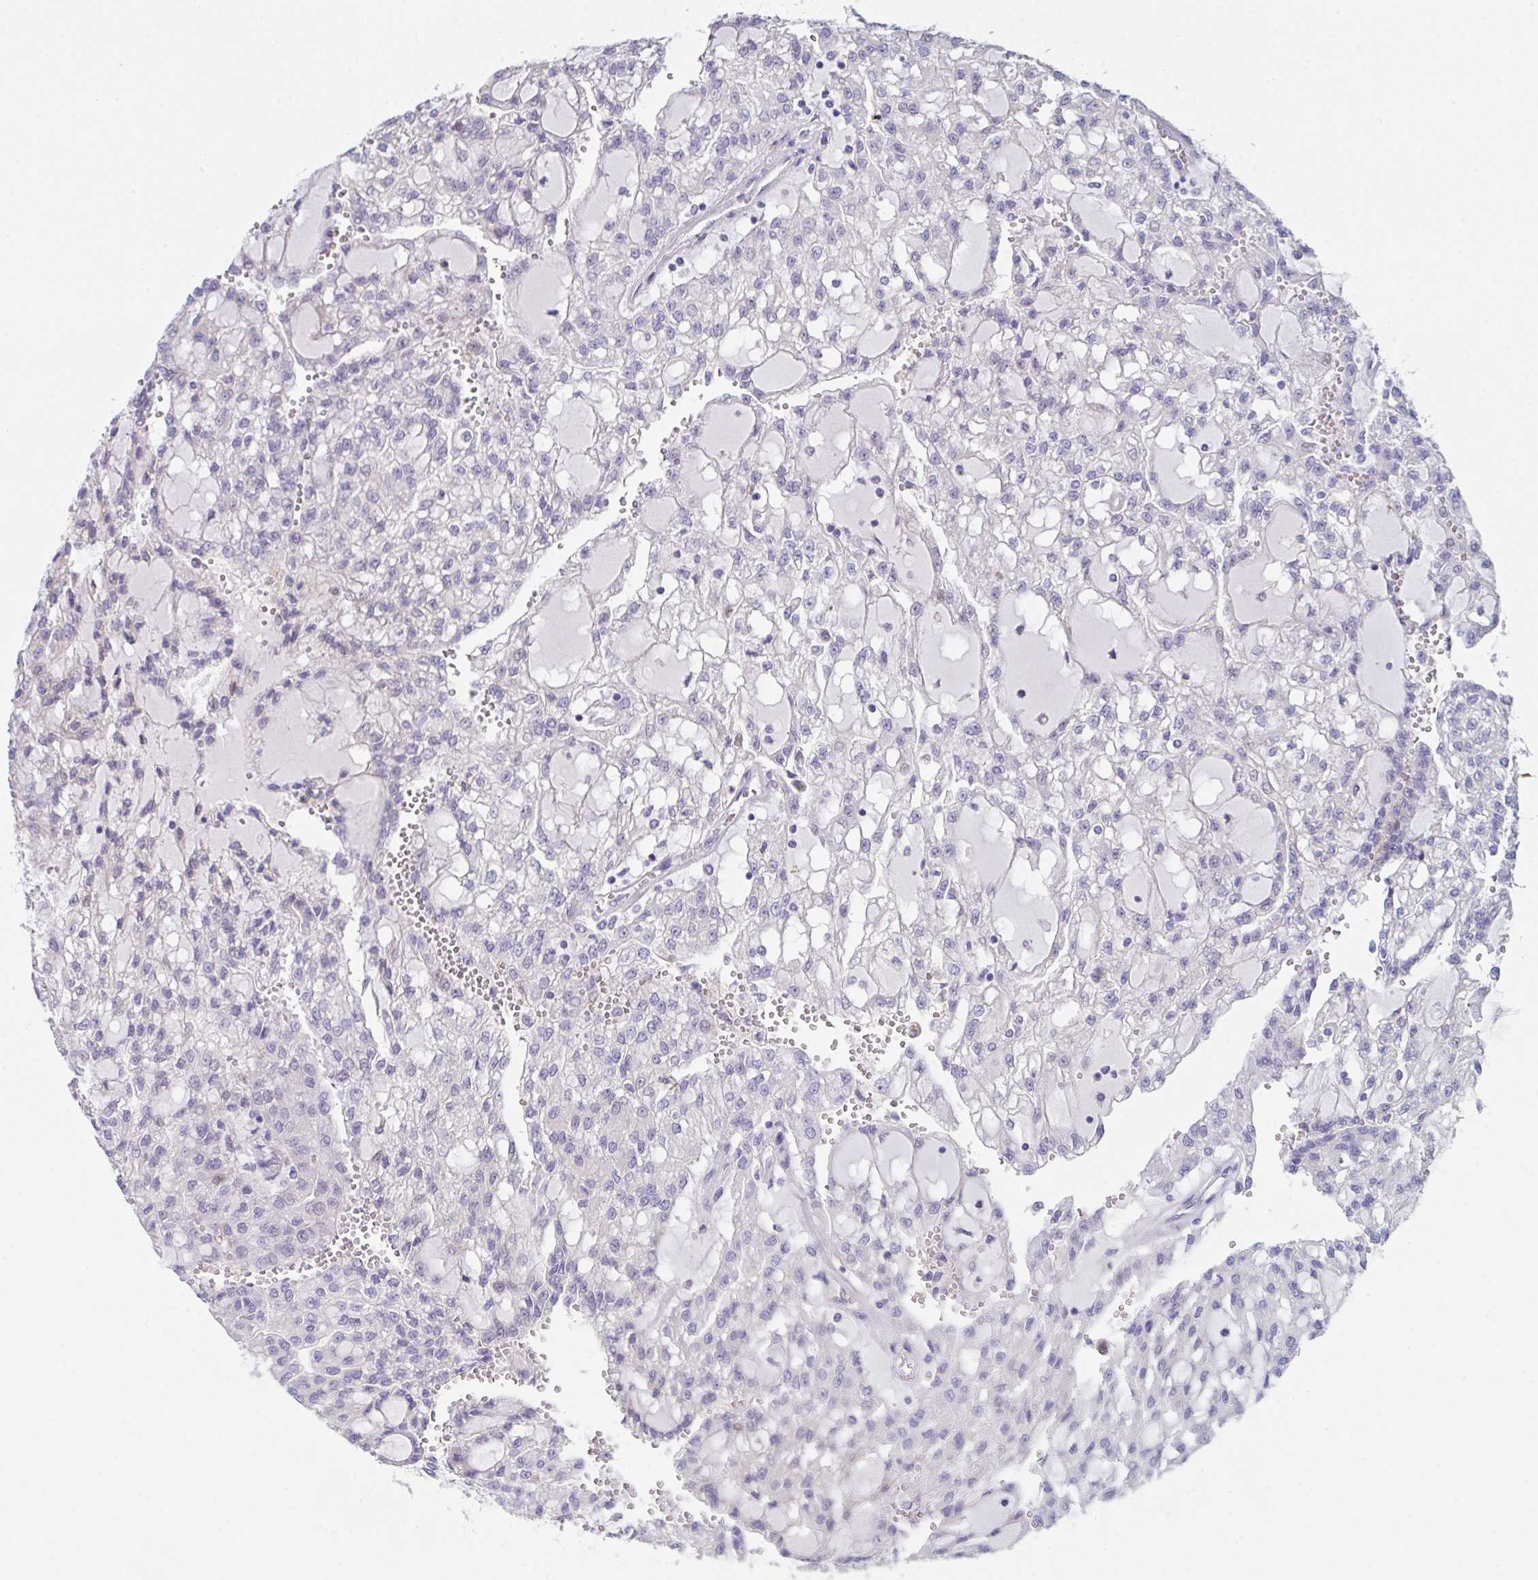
{"staining": {"intensity": "negative", "quantity": "none", "location": "none"}, "tissue": "renal cancer", "cell_type": "Tumor cells", "image_type": "cancer", "snomed": [{"axis": "morphology", "description": "Adenocarcinoma, NOS"}, {"axis": "topography", "description": "Kidney"}], "caption": "The immunohistochemistry histopathology image has no significant positivity in tumor cells of renal cancer tissue.", "gene": "FBXO47", "patient": {"sex": "male", "age": 63}}